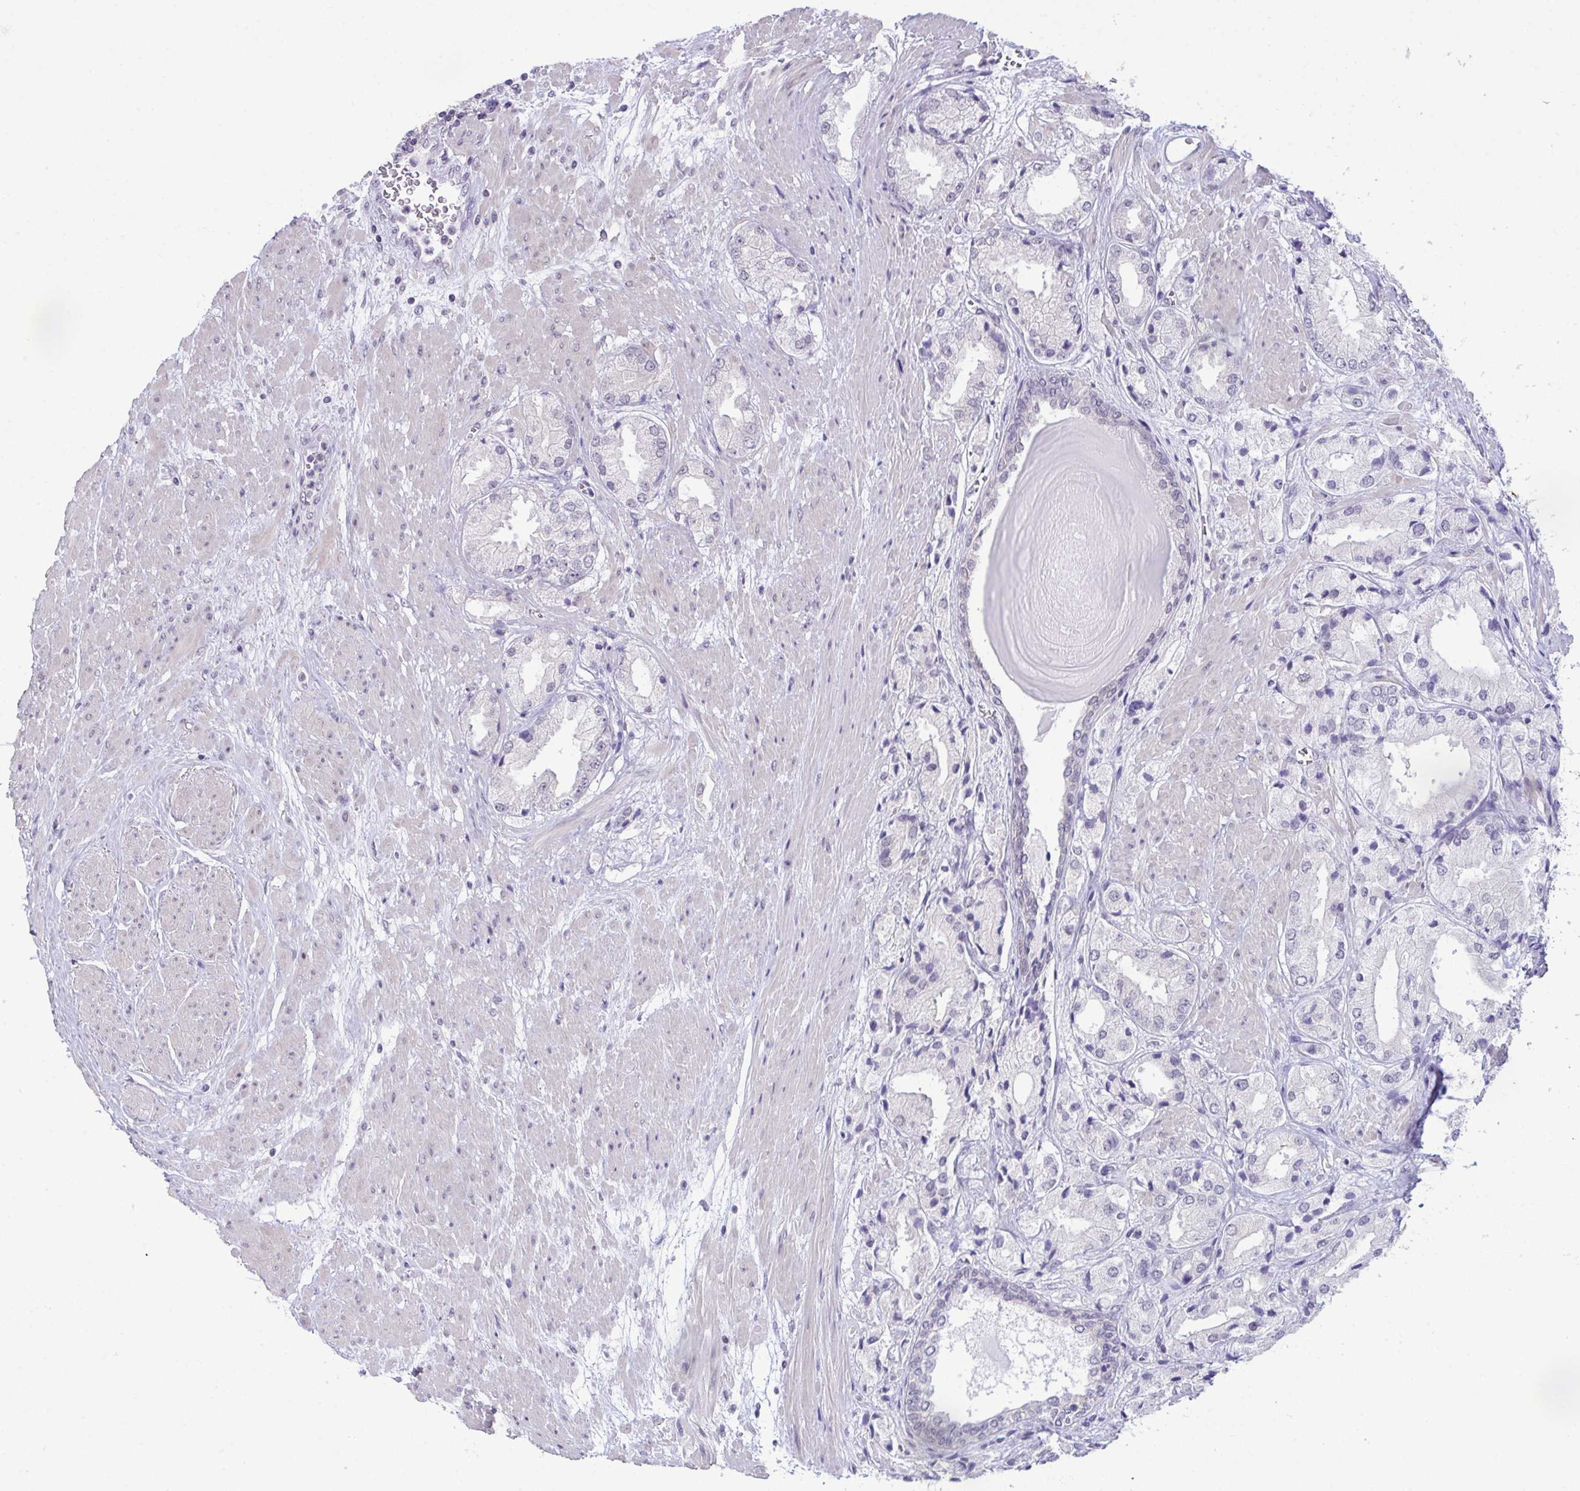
{"staining": {"intensity": "negative", "quantity": "none", "location": "none"}, "tissue": "prostate cancer", "cell_type": "Tumor cells", "image_type": "cancer", "snomed": [{"axis": "morphology", "description": "Adenocarcinoma, High grade"}, {"axis": "topography", "description": "Prostate"}], "caption": "Adenocarcinoma (high-grade) (prostate) was stained to show a protein in brown. There is no significant expression in tumor cells.", "gene": "ATP6V0D2", "patient": {"sex": "male", "age": 68}}